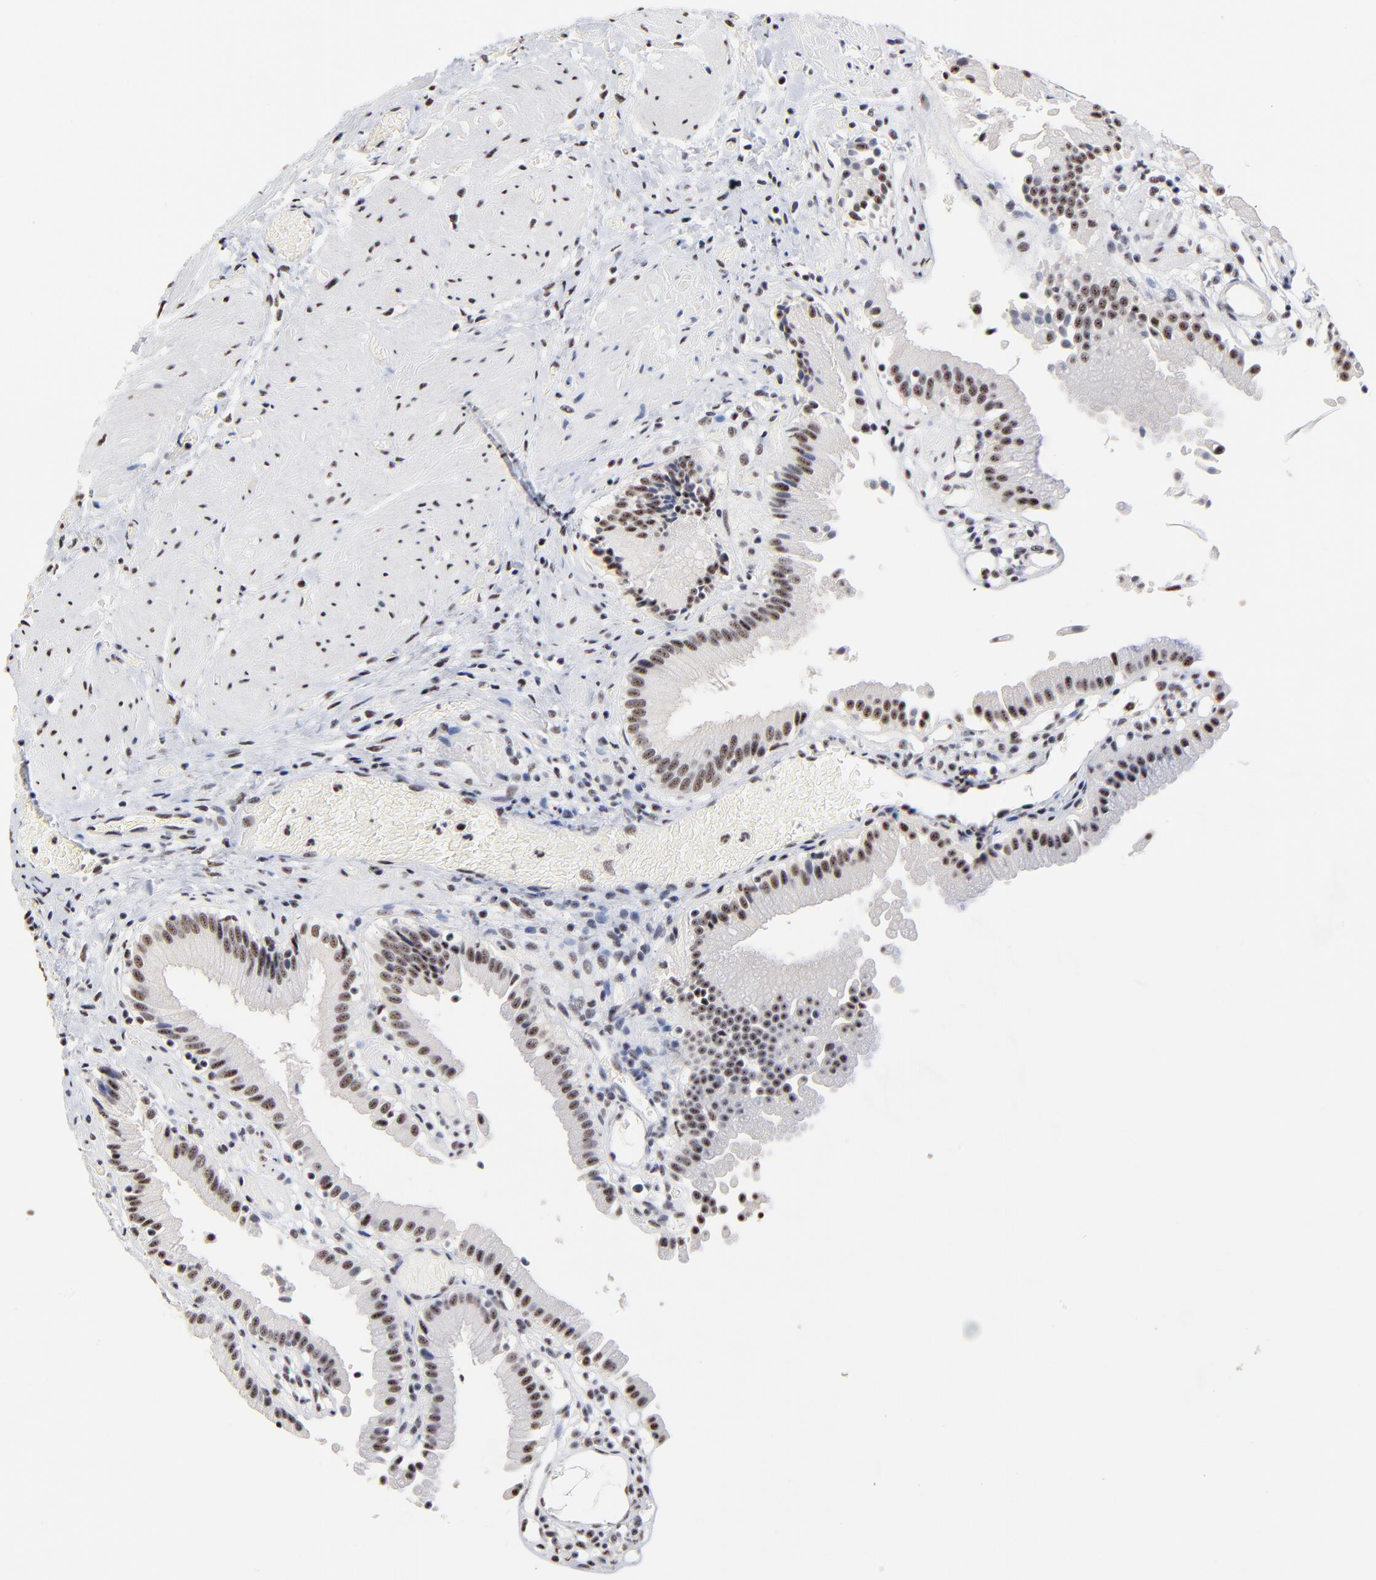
{"staining": {"intensity": "moderate", "quantity": ">75%", "location": "nuclear"}, "tissue": "gallbladder", "cell_type": "Glandular cells", "image_type": "normal", "snomed": [{"axis": "morphology", "description": "Normal tissue, NOS"}, {"axis": "topography", "description": "Gallbladder"}], "caption": "A high-resolution histopathology image shows IHC staining of normal gallbladder, which shows moderate nuclear staining in about >75% of glandular cells.", "gene": "MBD4", "patient": {"sex": "male", "age": 65}}